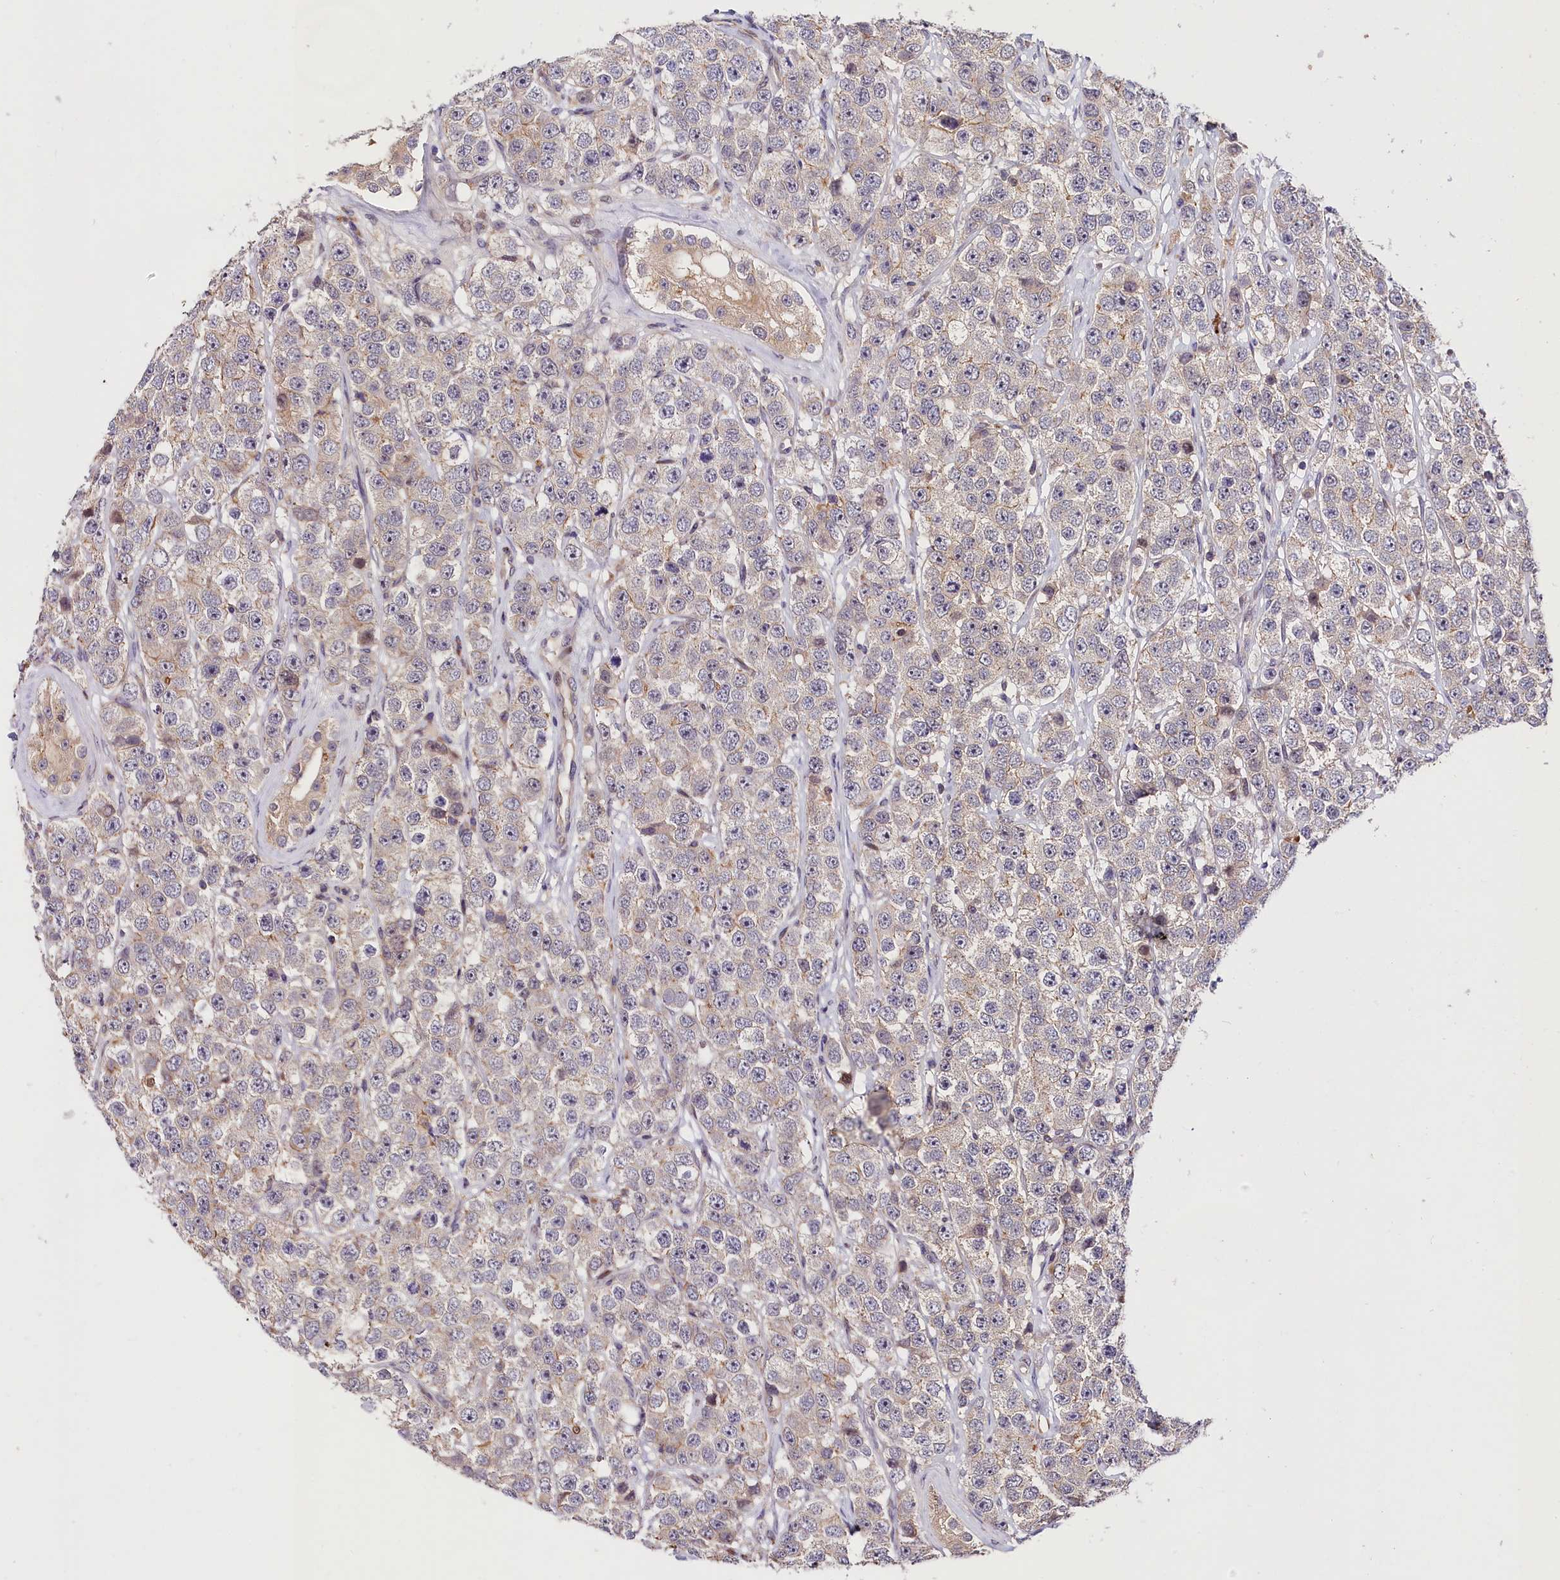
{"staining": {"intensity": "negative", "quantity": "none", "location": "none"}, "tissue": "testis cancer", "cell_type": "Tumor cells", "image_type": "cancer", "snomed": [{"axis": "morphology", "description": "Seminoma, NOS"}, {"axis": "topography", "description": "Testis"}], "caption": "Photomicrograph shows no protein staining in tumor cells of testis seminoma tissue.", "gene": "CACNA1H", "patient": {"sex": "male", "age": 28}}